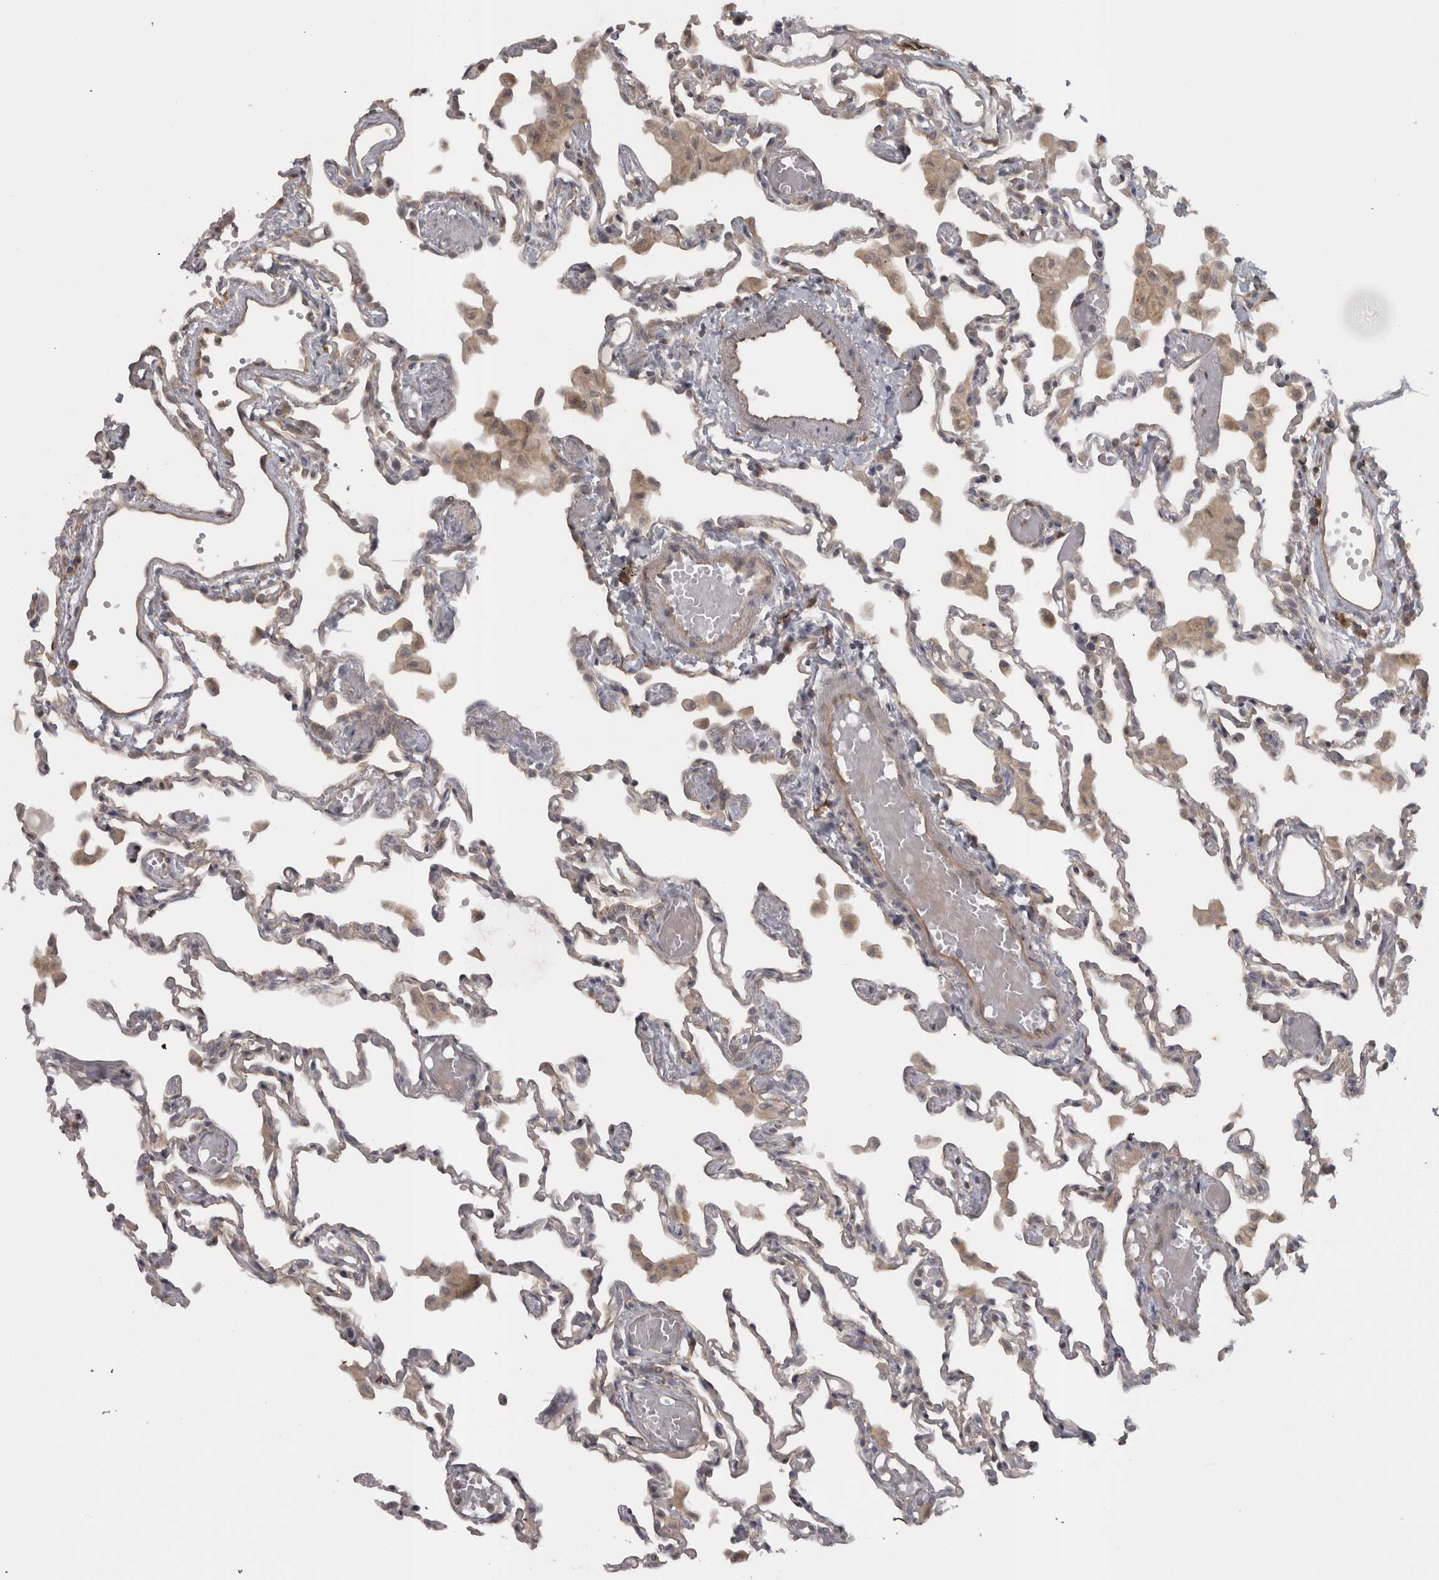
{"staining": {"intensity": "negative", "quantity": "none", "location": "none"}, "tissue": "lung", "cell_type": "Alveolar cells", "image_type": "normal", "snomed": [{"axis": "morphology", "description": "Normal tissue, NOS"}, {"axis": "topography", "description": "Bronchus"}, {"axis": "topography", "description": "Lung"}], "caption": "Benign lung was stained to show a protein in brown. There is no significant staining in alveolar cells.", "gene": "SLCO5A1", "patient": {"sex": "female", "age": 49}}